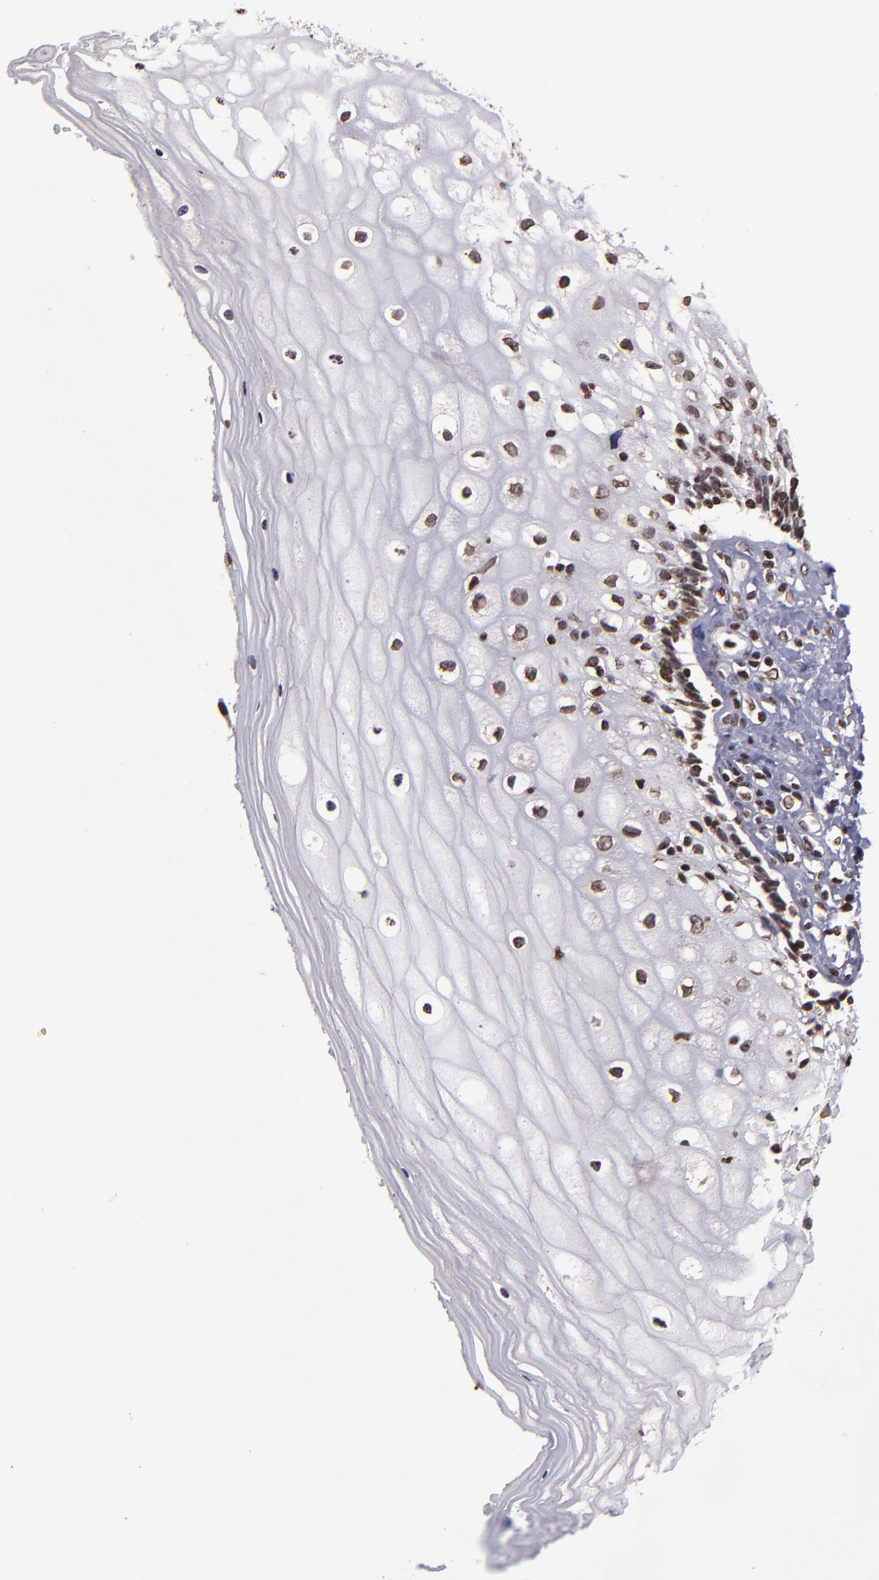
{"staining": {"intensity": "weak", "quantity": "25%-75%", "location": "nuclear"}, "tissue": "vagina", "cell_type": "Squamous epithelial cells", "image_type": "normal", "snomed": [{"axis": "morphology", "description": "Normal tissue, NOS"}, {"axis": "topography", "description": "Vagina"}], "caption": "The histopathology image shows immunohistochemical staining of benign vagina. There is weak nuclear staining is identified in approximately 25%-75% of squamous epithelial cells.", "gene": "CSDC2", "patient": {"sex": "female", "age": 46}}